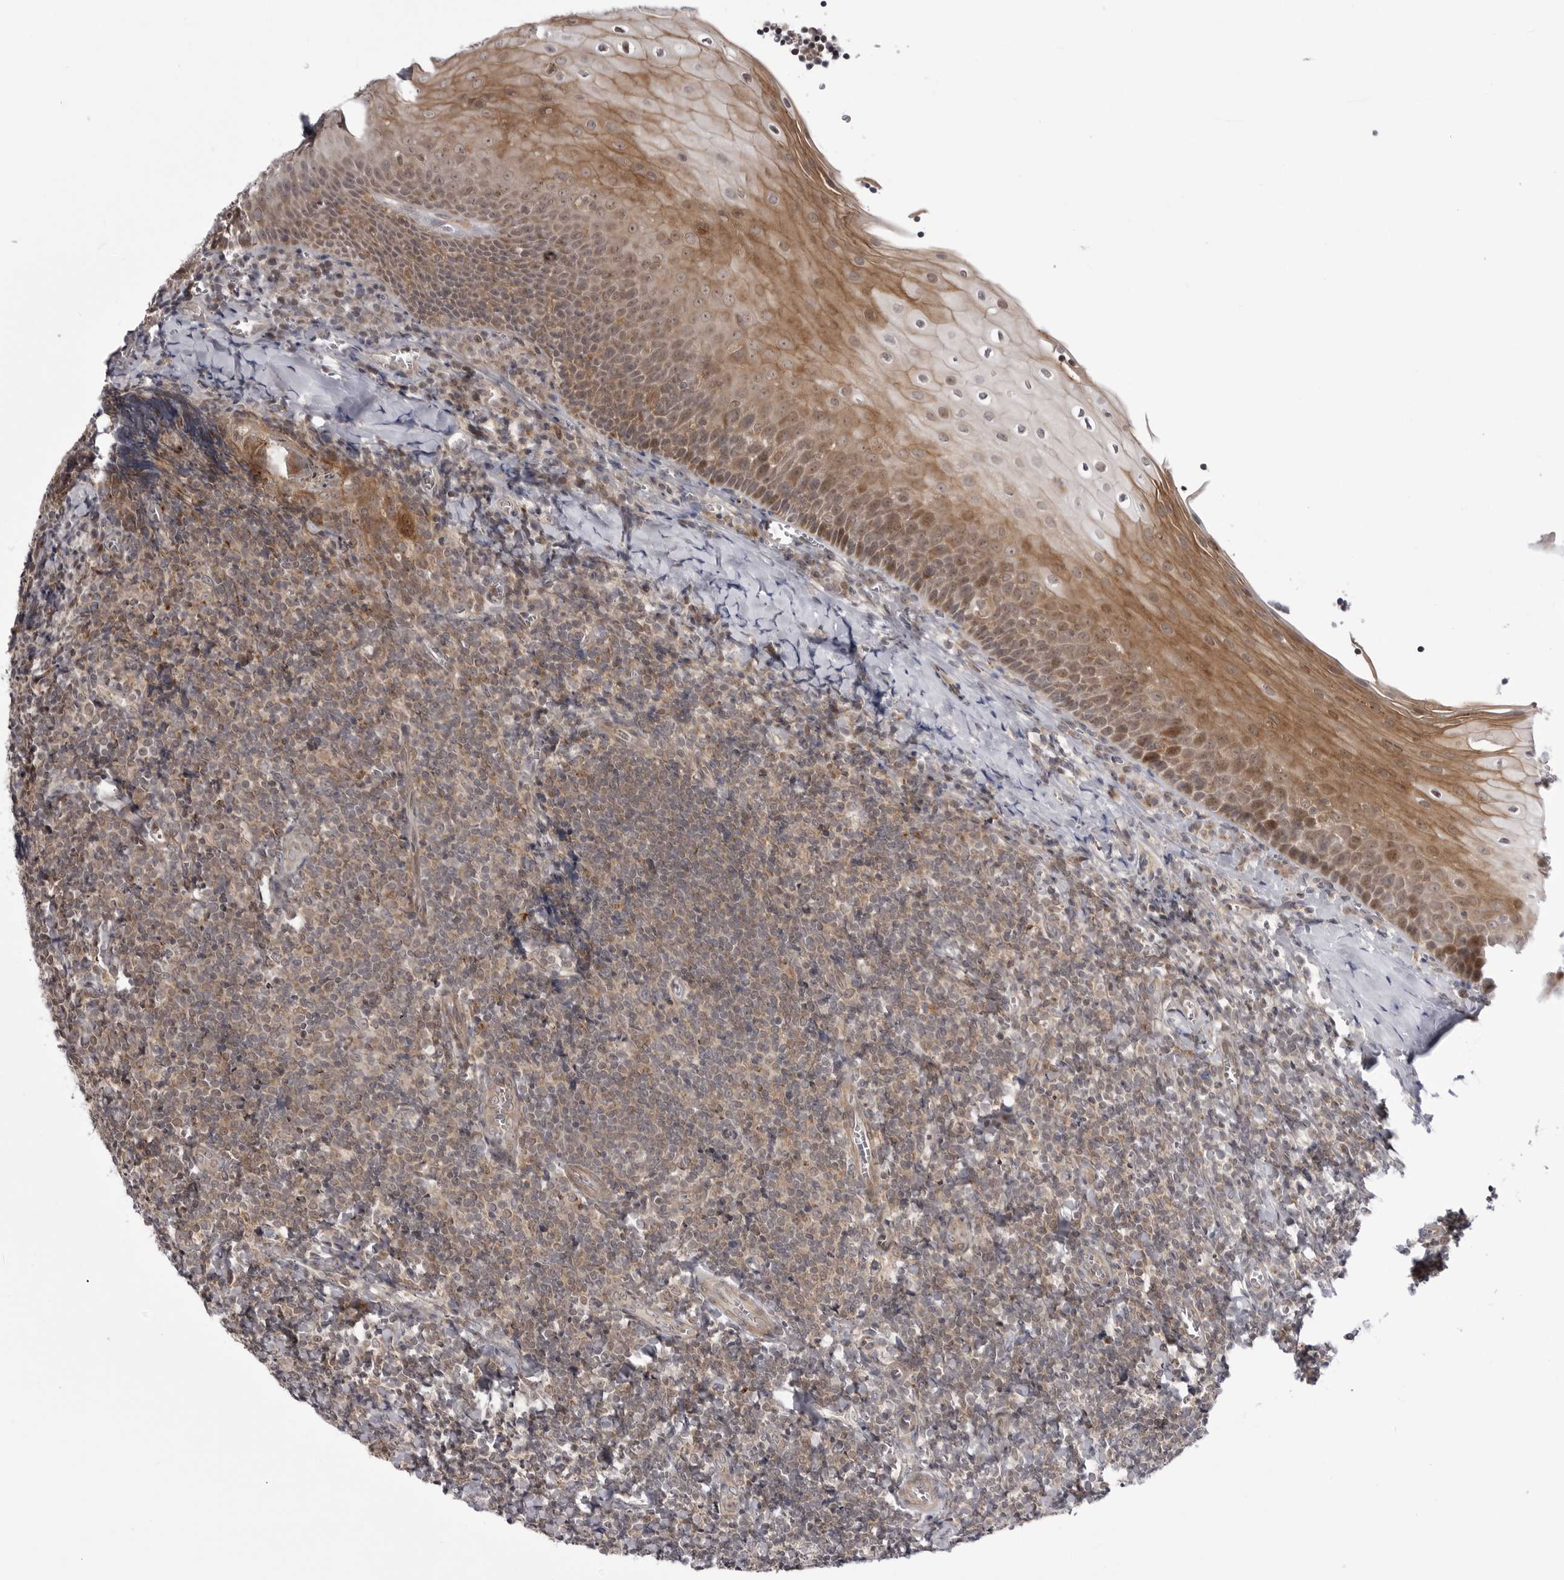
{"staining": {"intensity": "moderate", "quantity": "25%-75%", "location": "cytoplasmic/membranous"}, "tissue": "tonsil", "cell_type": "Germinal center cells", "image_type": "normal", "snomed": [{"axis": "morphology", "description": "Normal tissue, NOS"}, {"axis": "topography", "description": "Tonsil"}], "caption": "The micrograph demonstrates immunohistochemical staining of unremarkable tonsil. There is moderate cytoplasmic/membranous staining is identified in about 25%-75% of germinal center cells.", "gene": "CCDC18", "patient": {"sex": "male", "age": 27}}